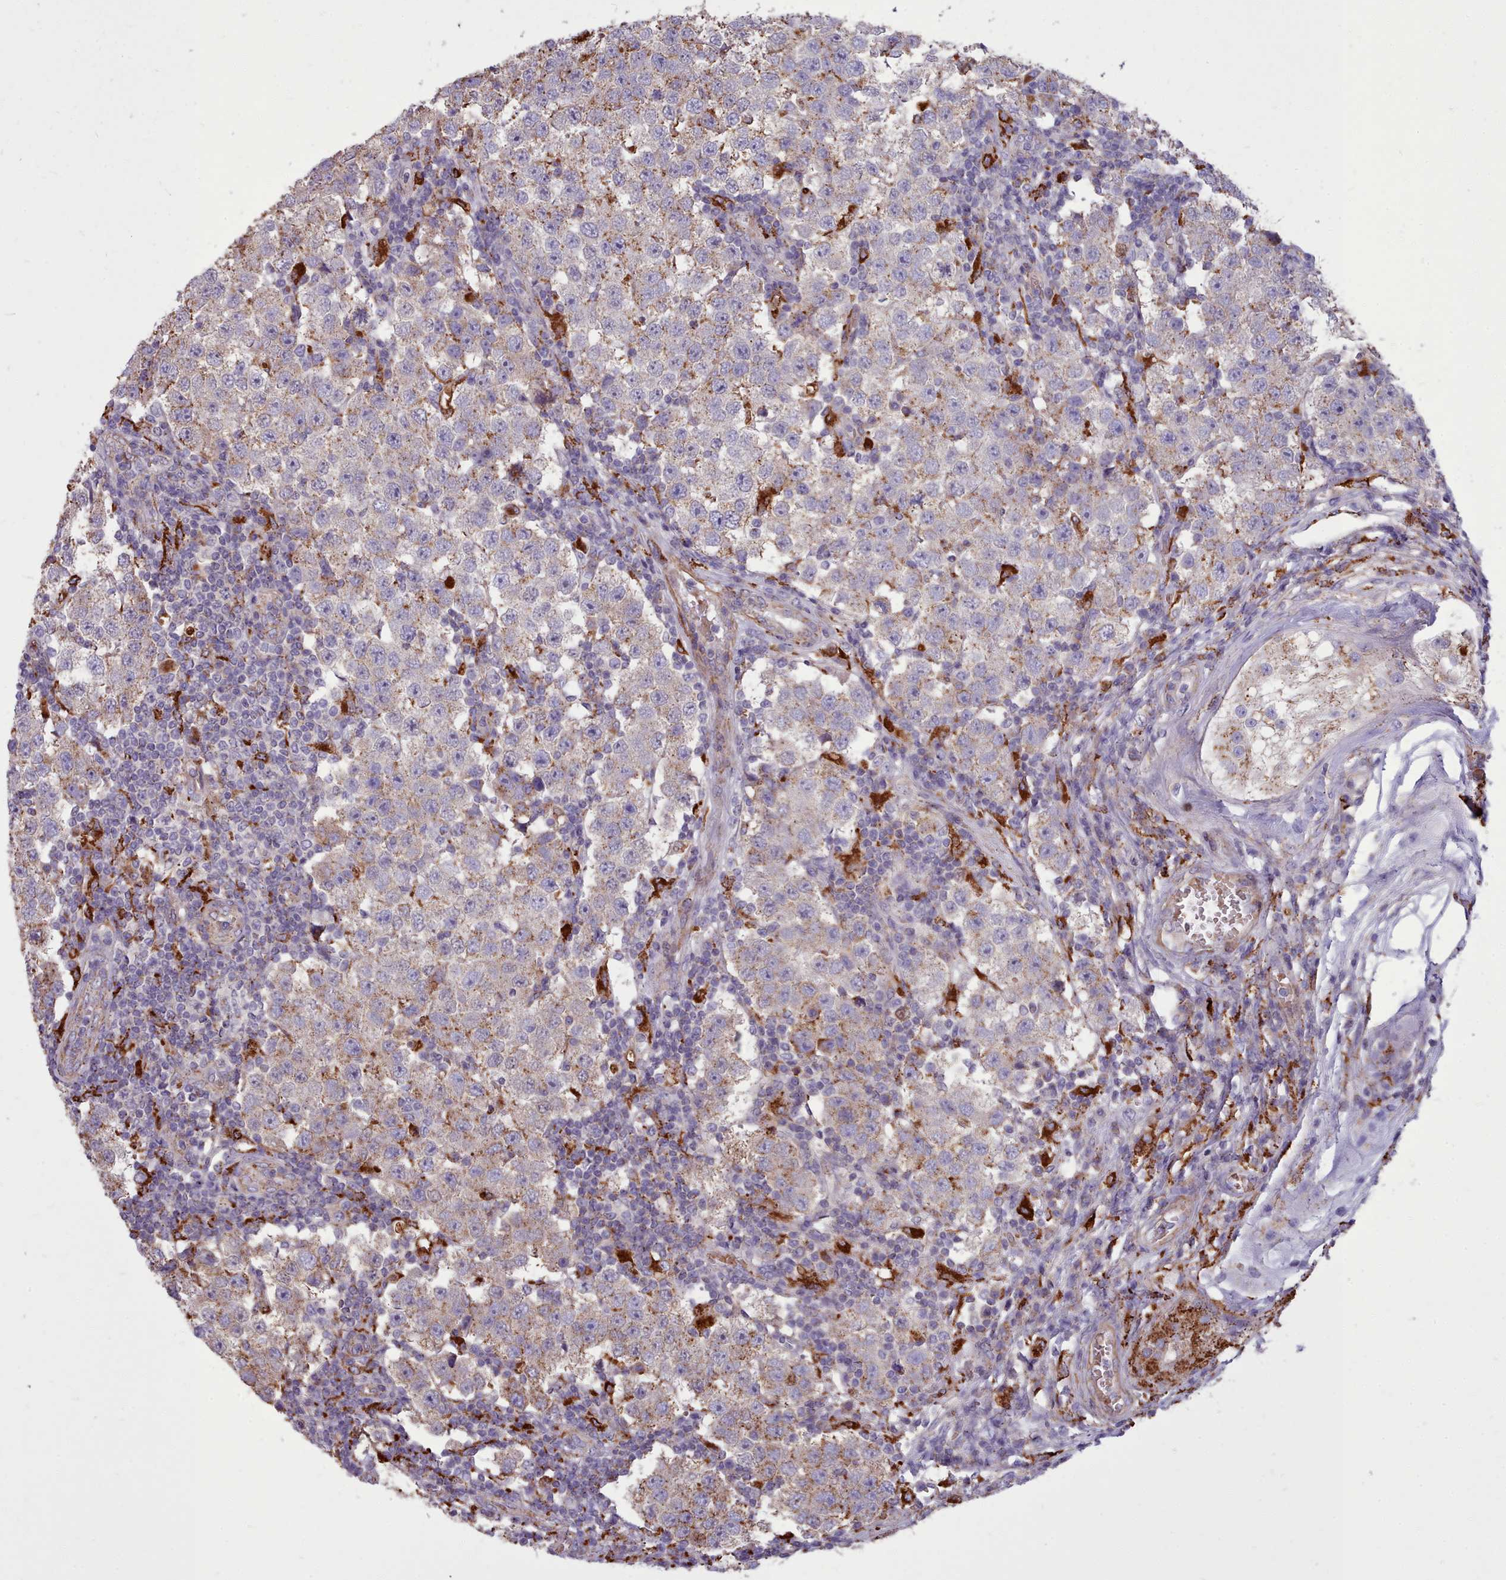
{"staining": {"intensity": "weak", "quantity": "25%-75%", "location": "cytoplasmic/membranous"}, "tissue": "testis cancer", "cell_type": "Tumor cells", "image_type": "cancer", "snomed": [{"axis": "morphology", "description": "Seminoma, NOS"}, {"axis": "topography", "description": "Testis"}], "caption": "DAB immunohistochemical staining of seminoma (testis) displays weak cytoplasmic/membranous protein staining in approximately 25%-75% of tumor cells.", "gene": "PACSIN3", "patient": {"sex": "male", "age": 34}}